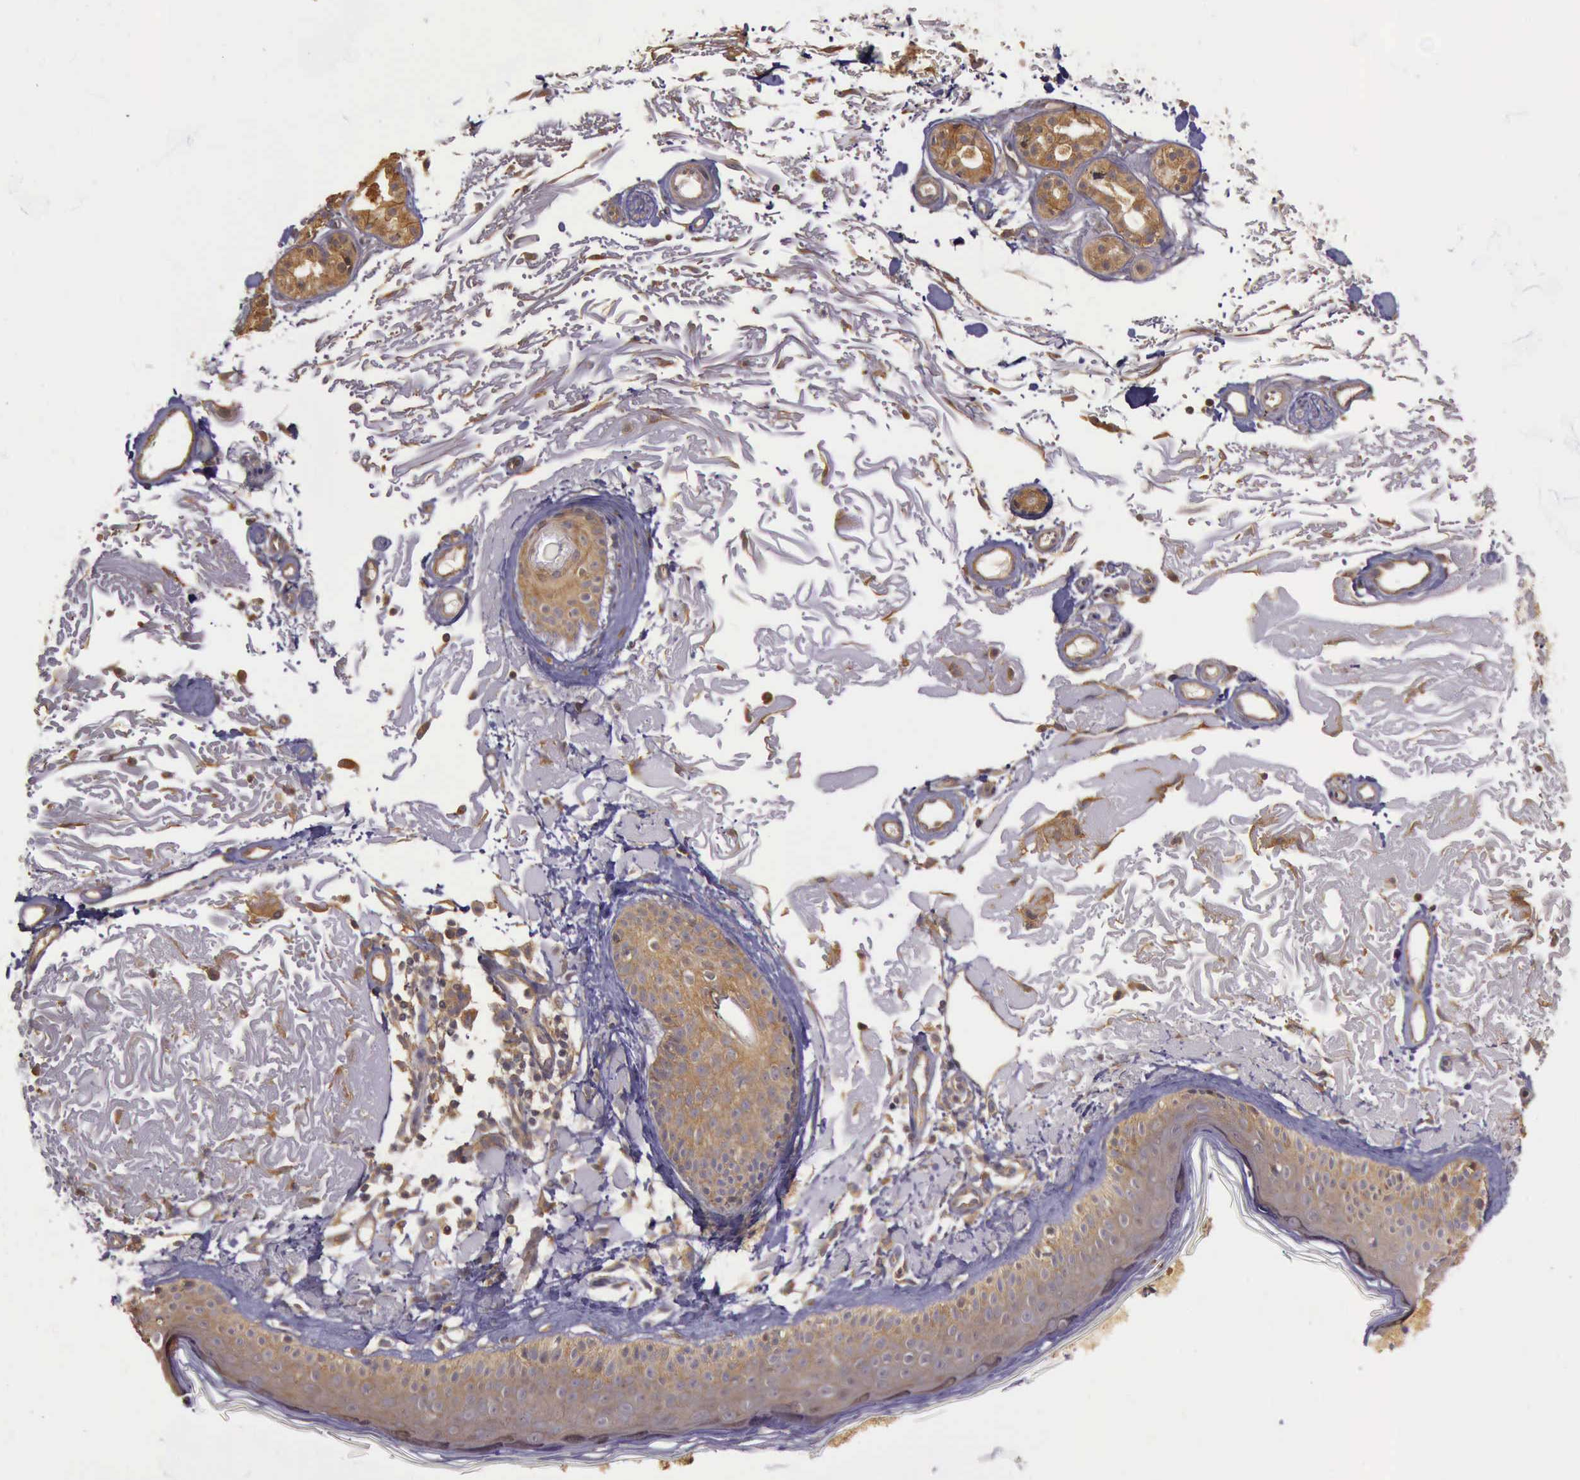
{"staining": {"intensity": "moderate", "quantity": ">75%", "location": "cytoplasmic/membranous"}, "tissue": "skin", "cell_type": "Fibroblasts", "image_type": "normal", "snomed": [{"axis": "morphology", "description": "Normal tissue, NOS"}, {"axis": "topography", "description": "Skin"}], "caption": "This micrograph exhibits IHC staining of unremarkable skin, with medium moderate cytoplasmic/membranous positivity in about >75% of fibroblasts.", "gene": "EIF5", "patient": {"sex": "female", "age": 90}}